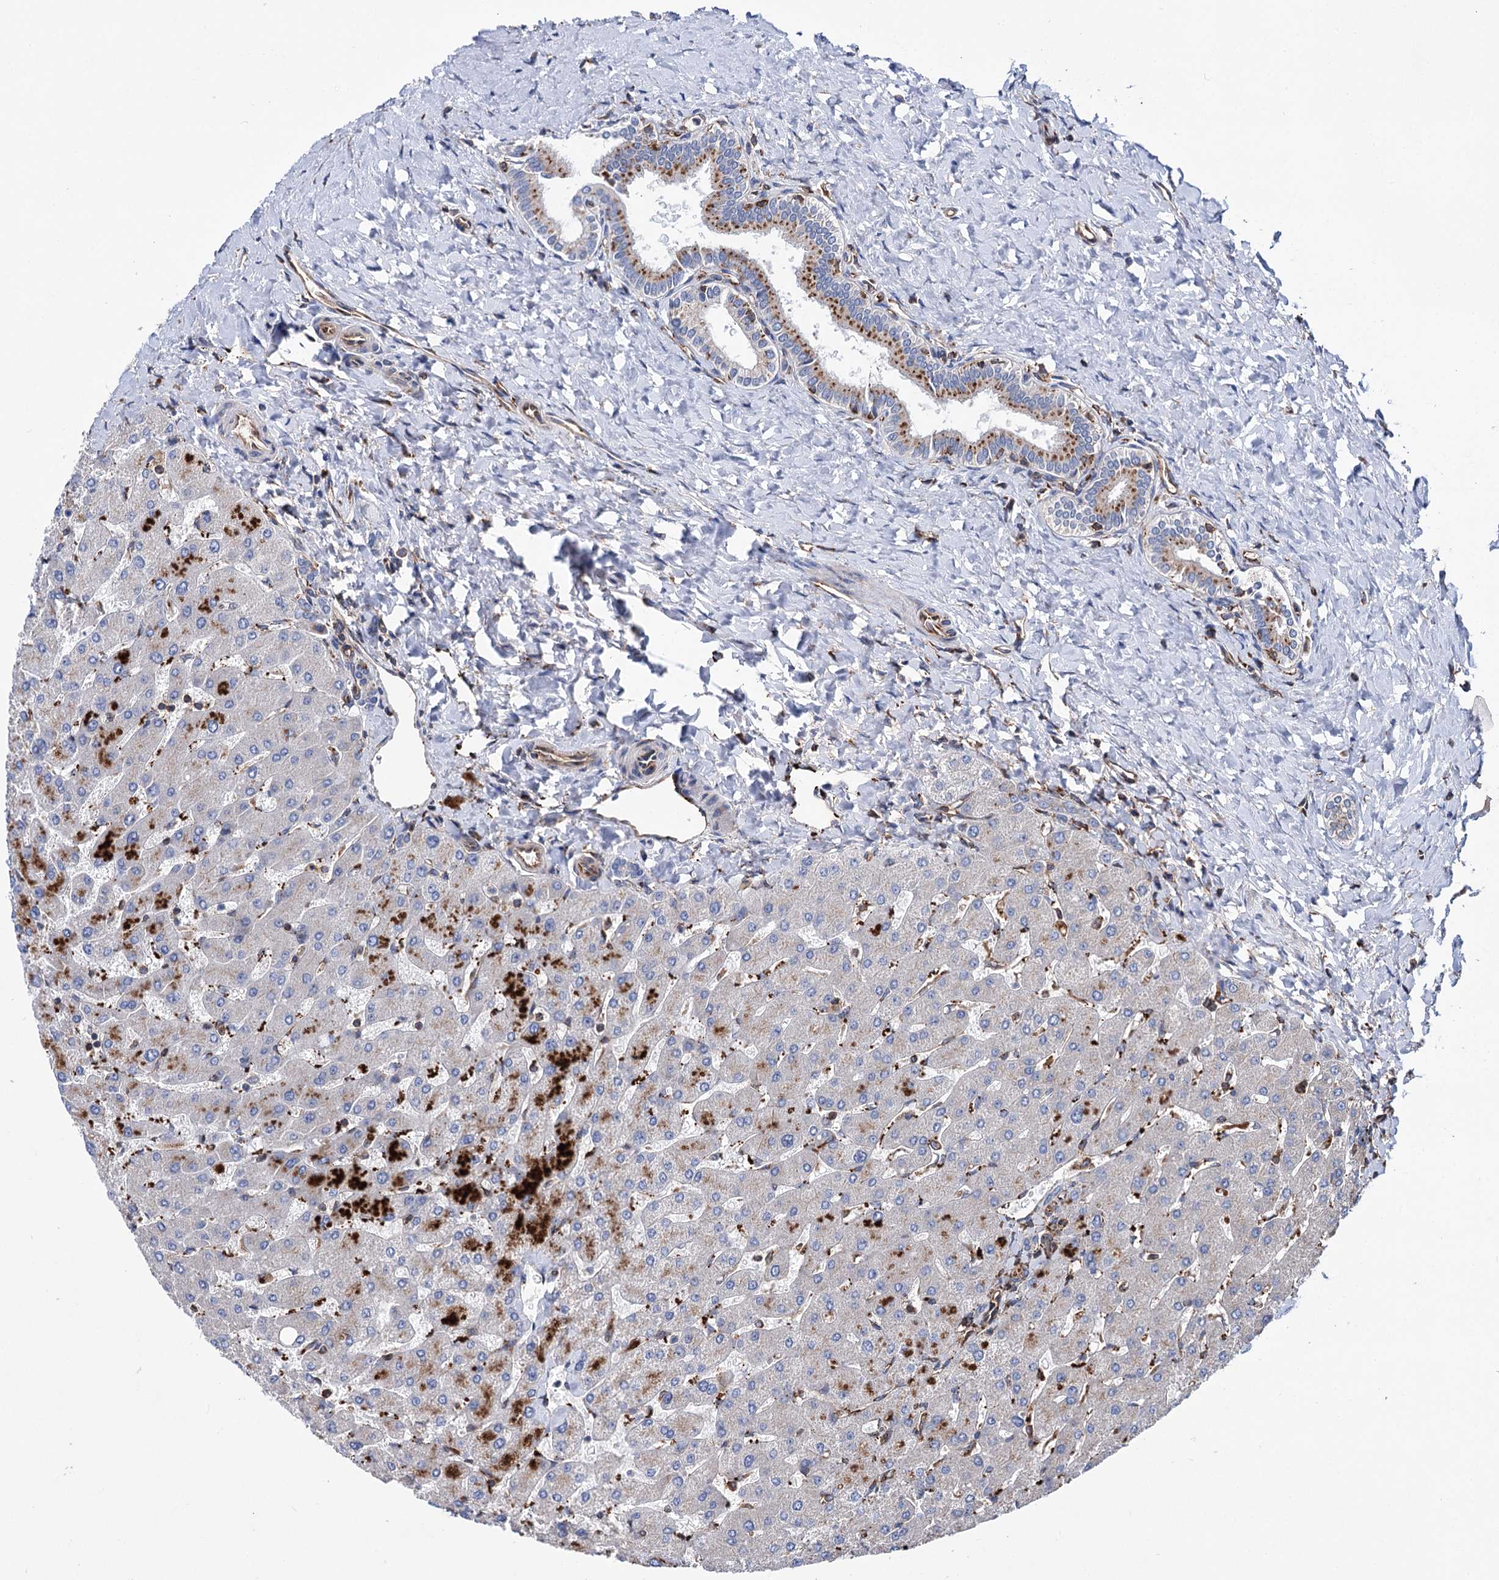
{"staining": {"intensity": "moderate", "quantity": ">75%", "location": "cytoplasmic/membranous"}, "tissue": "liver", "cell_type": "Cholangiocytes", "image_type": "normal", "snomed": [{"axis": "morphology", "description": "Normal tissue, NOS"}, {"axis": "topography", "description": "Liver"}], "caption": "Liver stained with immunohistochemistry displays moderate cytoplasmic/membranous staining in about >75% of cholangiocytes.", "gene": "SCPEP1", "patient": {"sex": "male", "age": 55}}